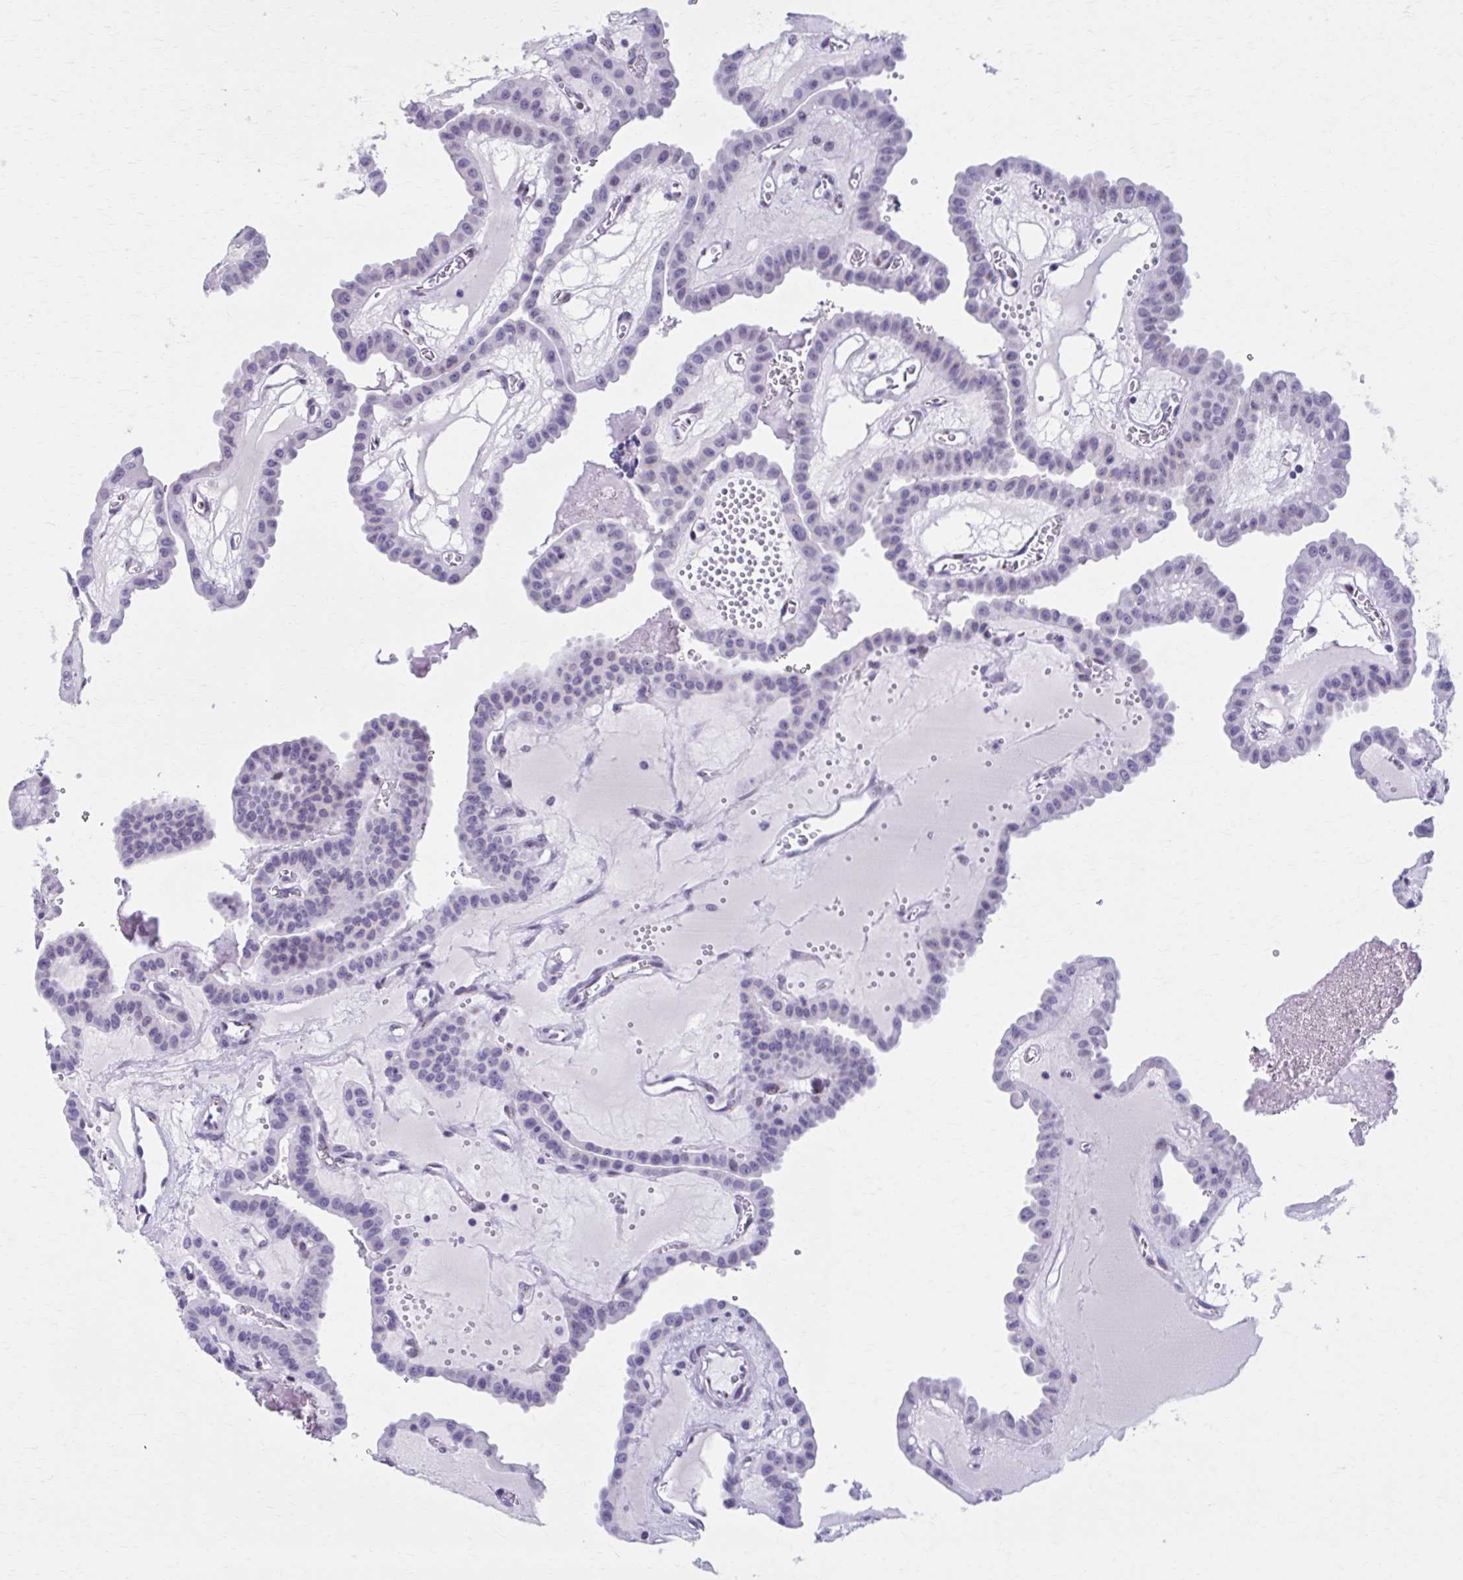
{"staining": {"intensity": "negative", "quantity": "none", "location": "none"}, "tissue": "thyroid cancer", "cell_type": "Tumor cells", "image_type": "cancer", "snomed": [{"axis": "morphology", "description": "Papillary adenocarcinoma, NOS"}, {"axis": "topography", "description": "Thyroid gland"}], "caption": "Histopathology image shows no significant protein expression in tumor cells of thyroid cancer (papillary adenocarcinoma). (Brightfield microscopy of DAB (3,3'-diaminobenzidine) immunohistochemistry at high magnification).", "gene": "ZNF682", "patient": {"sex": "male", "age": 87}}